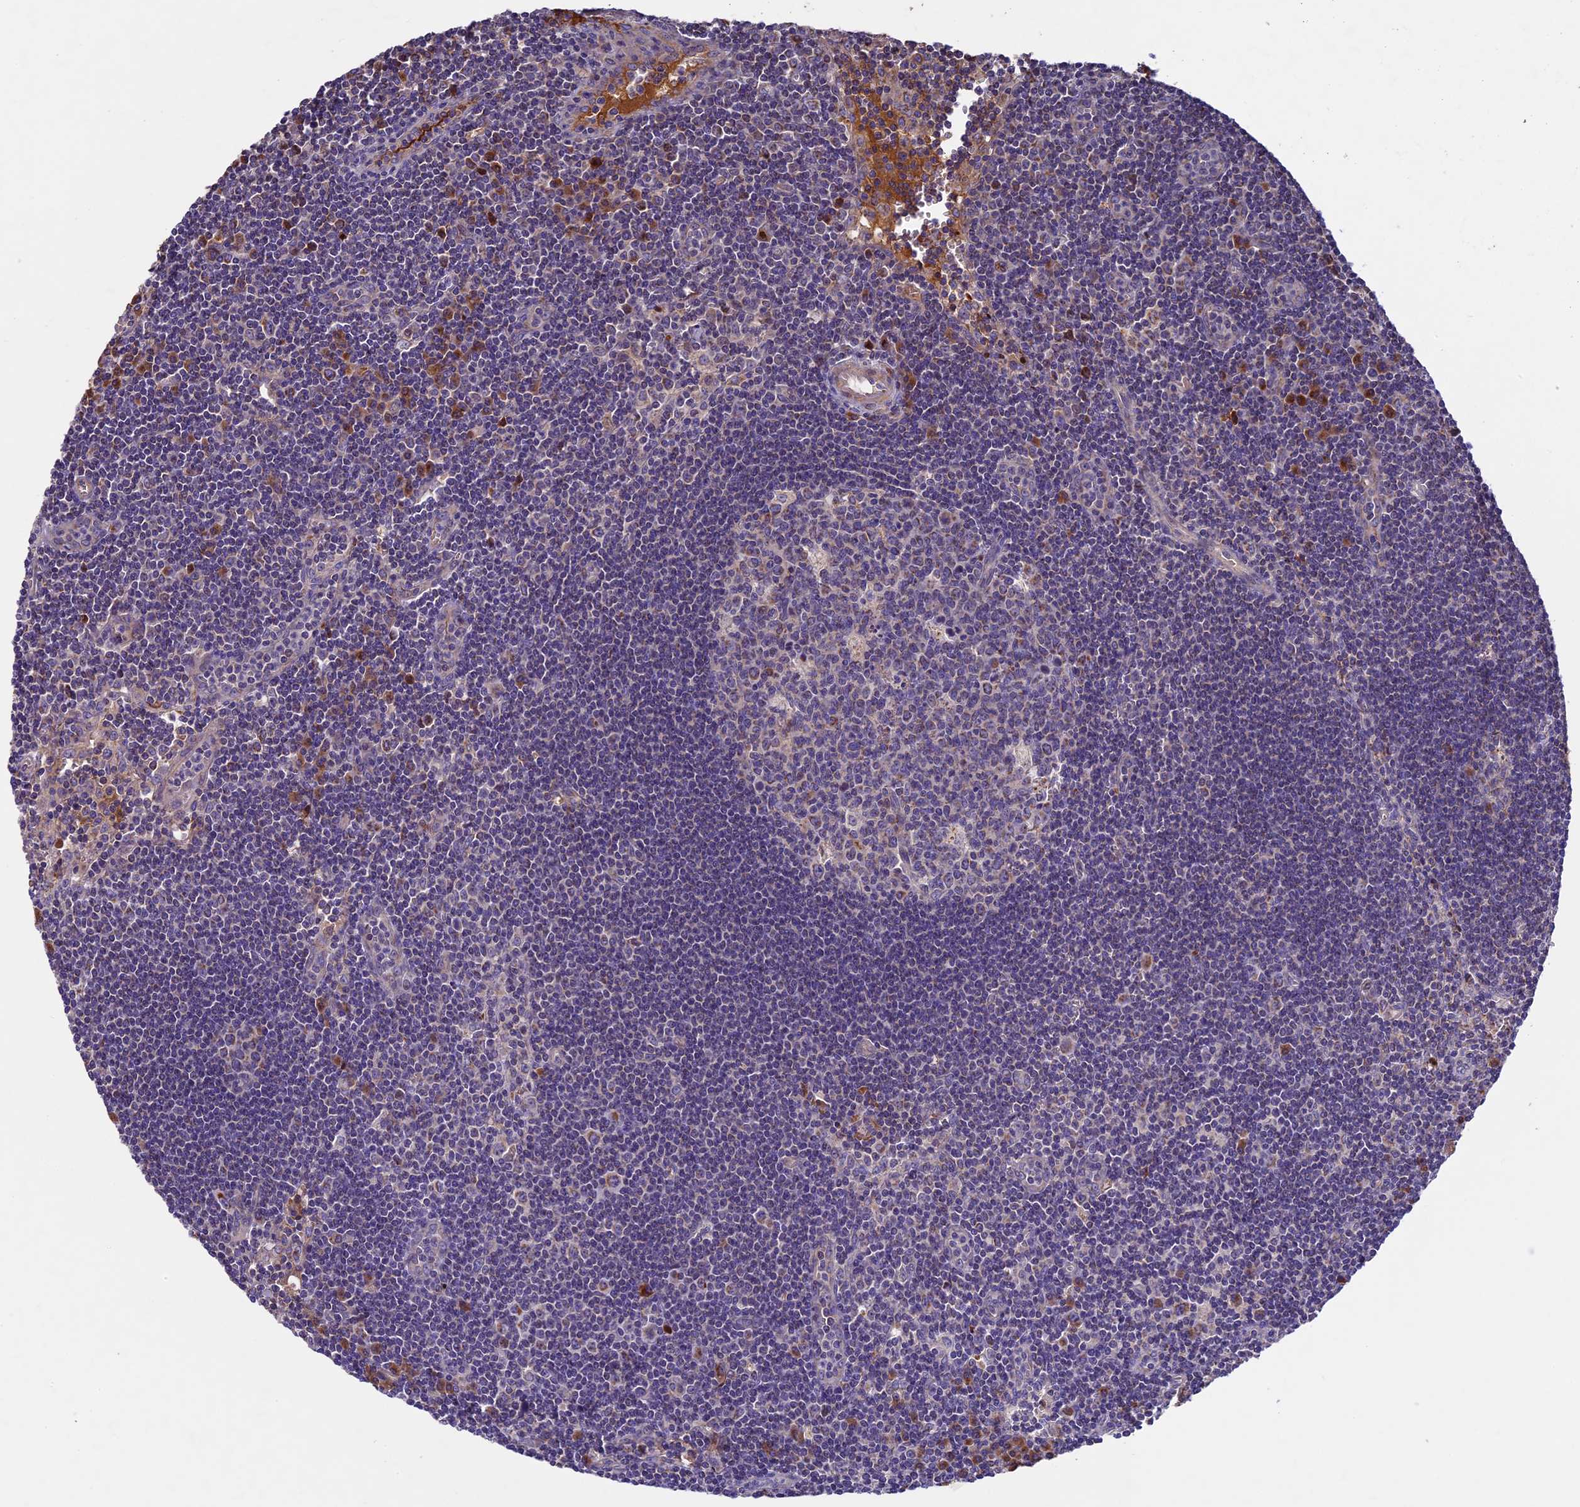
{"staining": {"intensity": "moderate", "quantity": "<25%", "location": "cytoplasmic/membranous"}, "tissue": "lymph node", "cell_type": "Germinal center cells", "image_type": "normal", "snomed": [{"axis": "morphology", "description": "Normal tissue, NOS"}, {"axis": "topography", "description": "Lymph node"}], "caption": "An IHC image of unremarkable tissue is shown. Protein staining in brown shows moderate cytoplasmic/membranous positivity in lymph node within germinal center cells.", "gene": "OCEL1", "patient": {"sex": "female", "age": 32}}